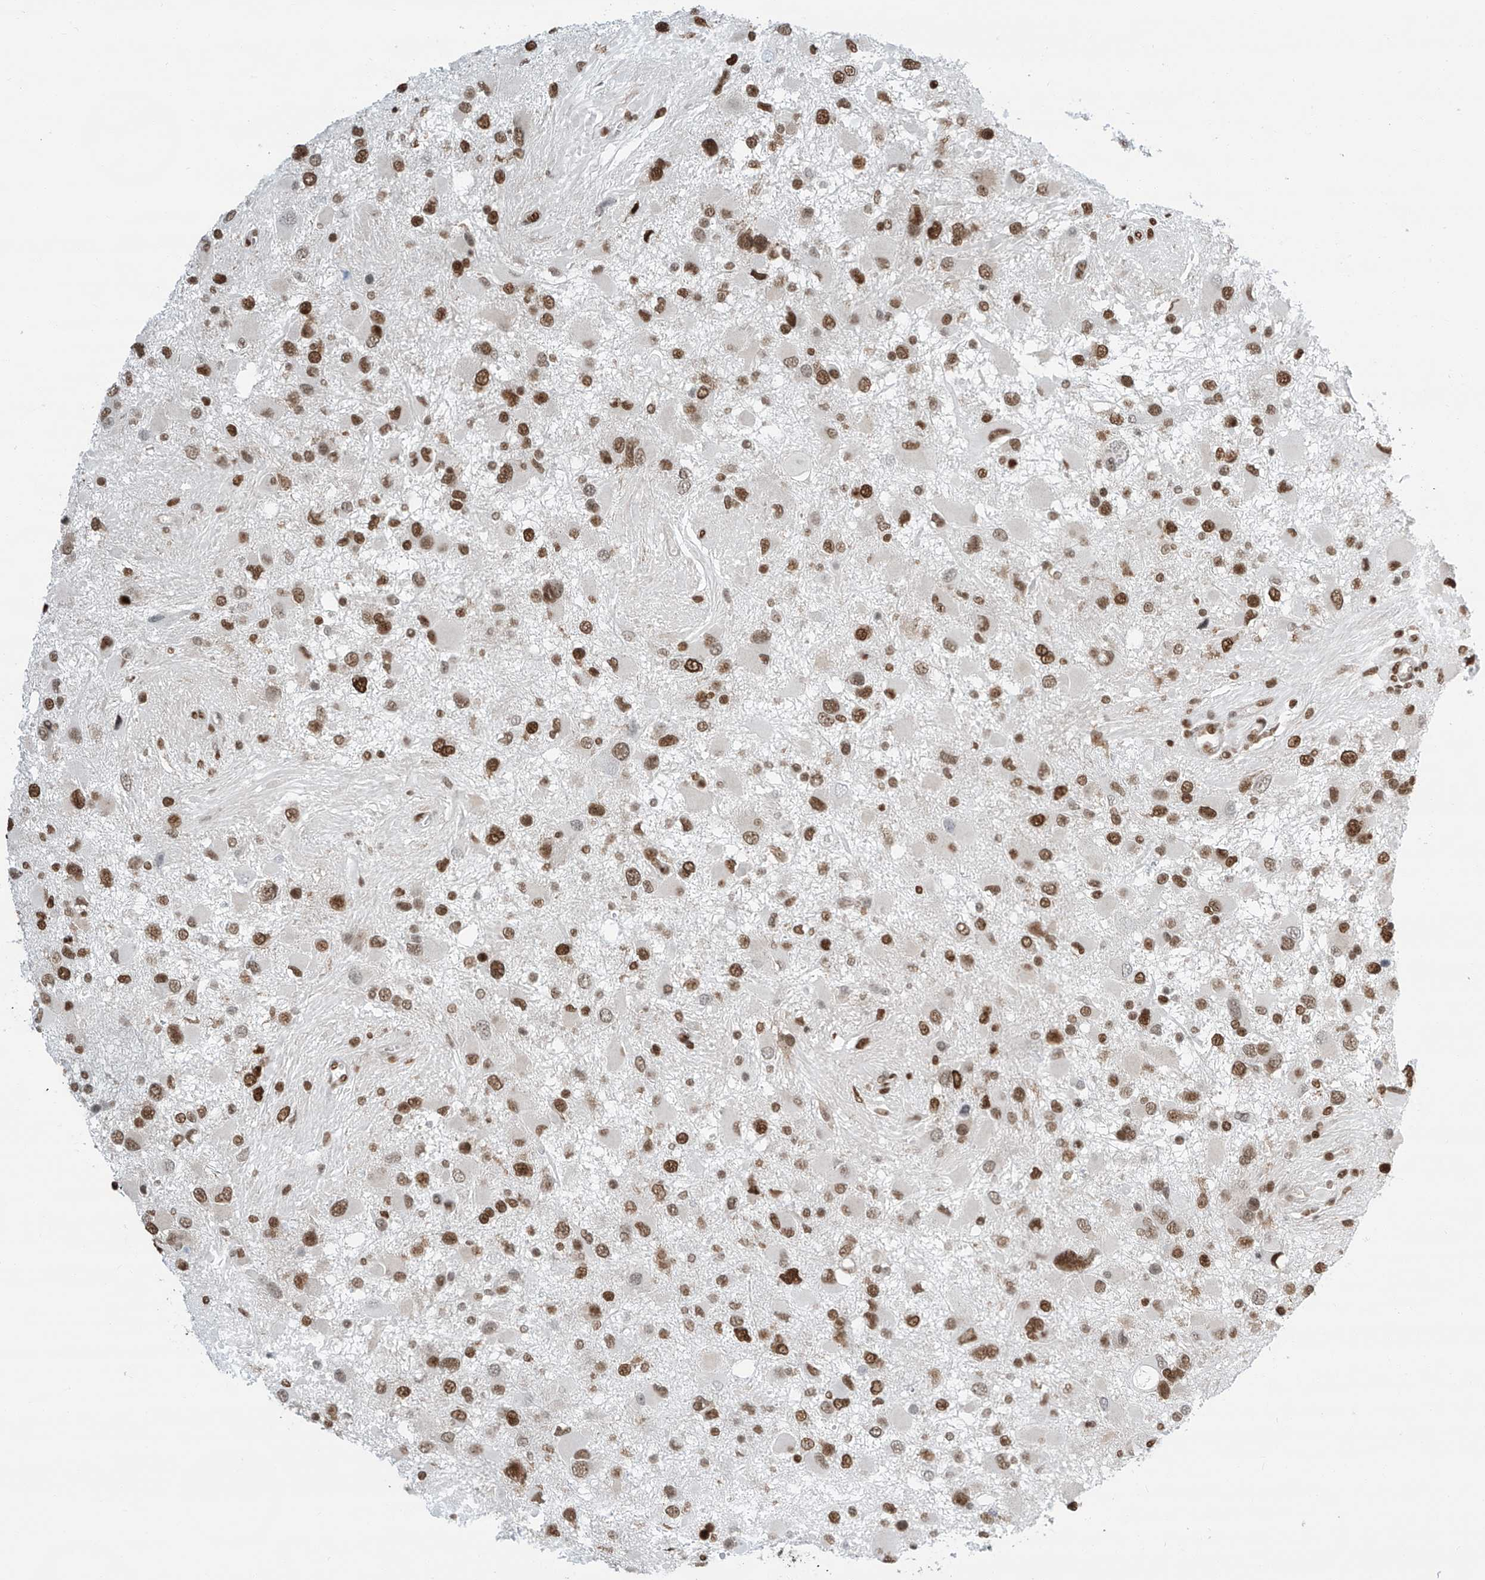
{"staining": {"intensity": "strong", "quantity": ">75%", "location": "nuclear"}, "tissue": "glioma", "cell_type": "Tumor cells", "image_type": "cancer", "snomed": [{"axis": "morphology", "description": "Glioma, malignant, High grade"}, {"axis": "topography", "description": "Brain"}], "caption": "Strong nuclear positivity for a protein is seen in approximately >75% of tumor cells of malignant glioma (high-grade) using IHC.", "gene": "SARNP", "patient": {"sex": "male", "age": 53}}